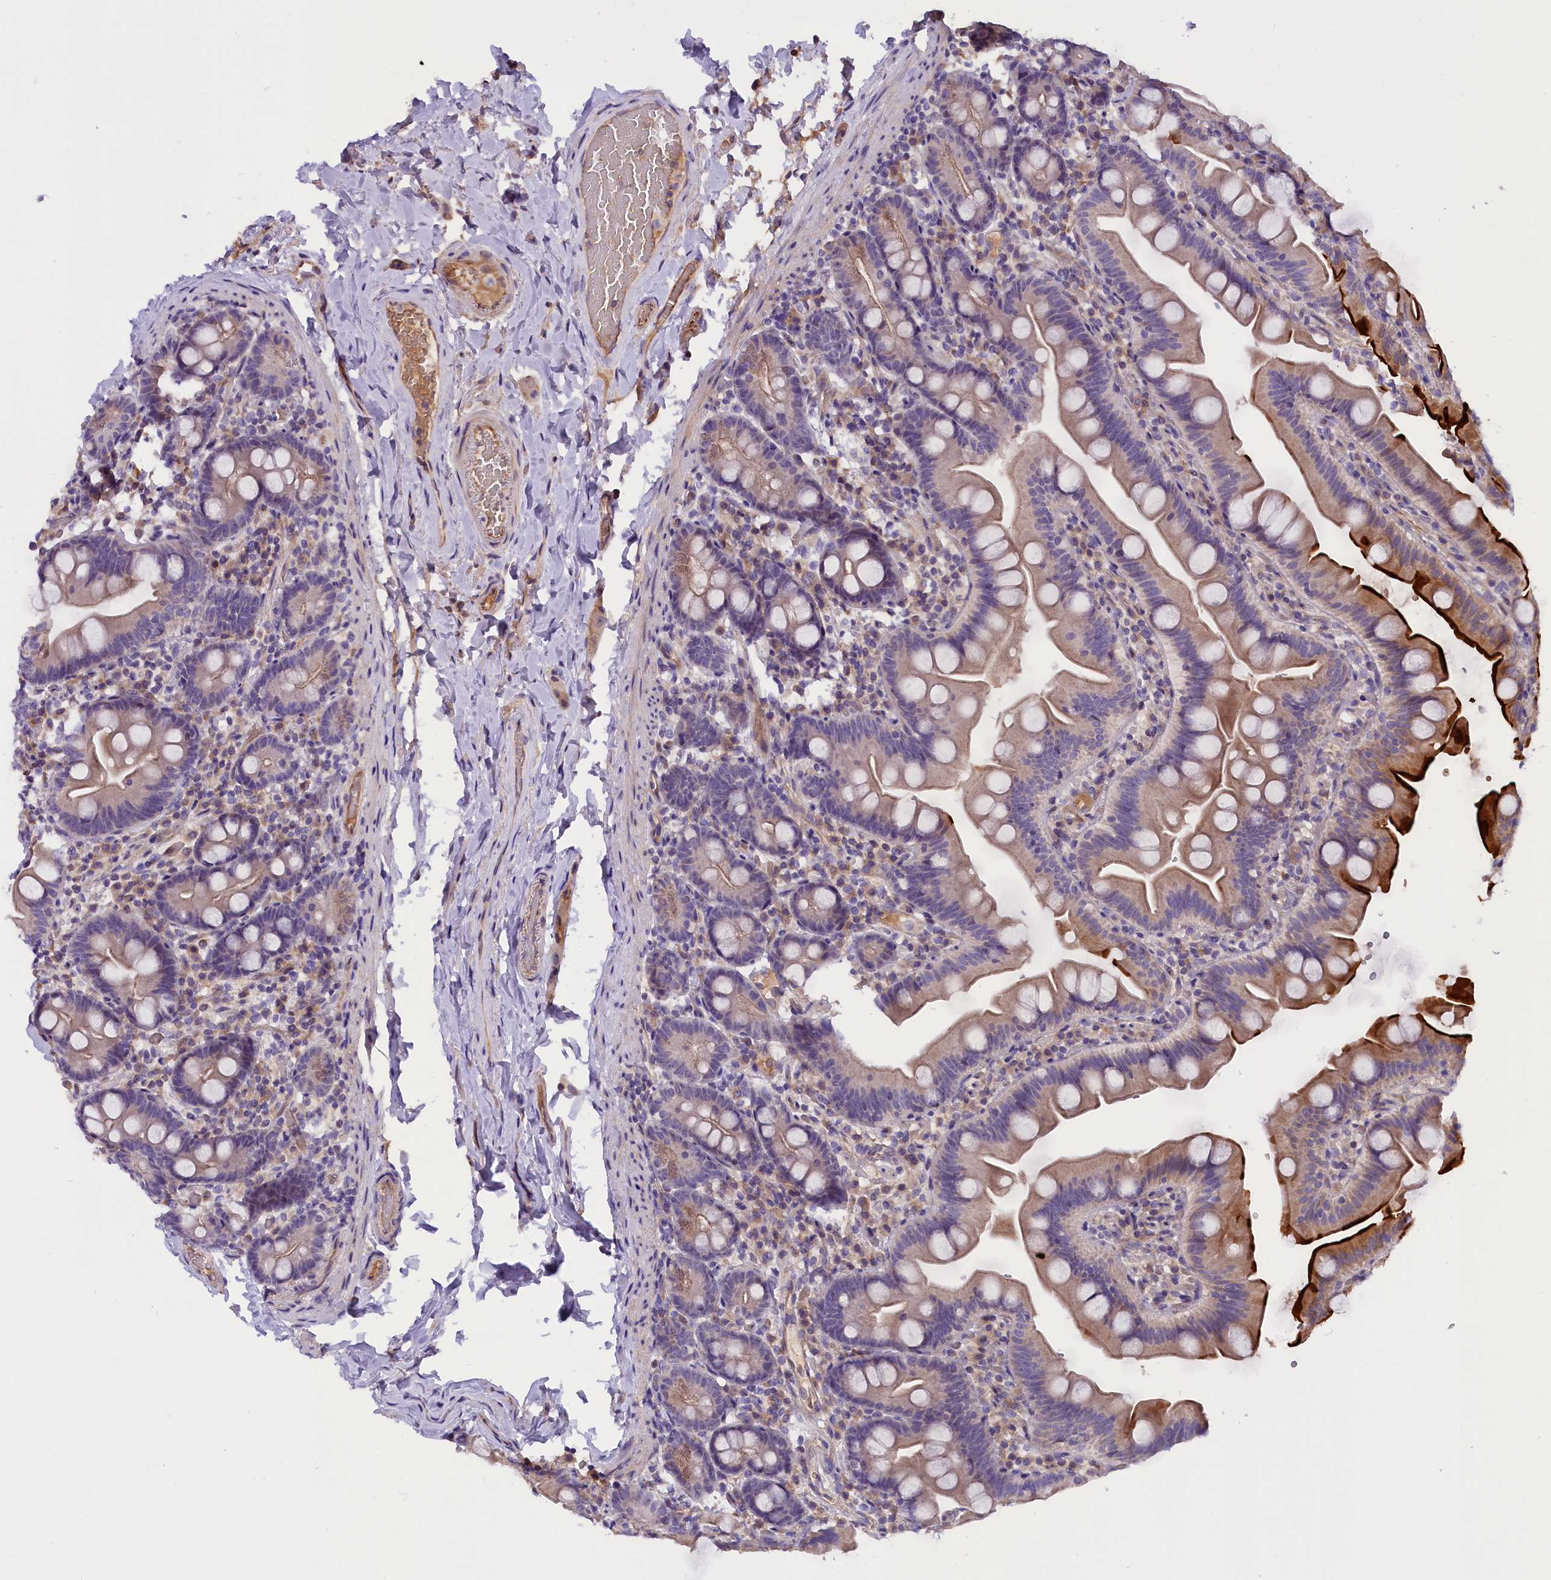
{"staining": {"intensity": "strong", "quantity": "<25%", "location": "cytoplasmic/membranous"}, "tissue": "small intestine", "cell_type": "Glandular cells", "image_type": "normal", "snomed": [{"axis": "morphology", "description": "Normal tissue, NOS"}, {"axis": "topography", "description": "Small intestine"}], "caption": "Small intestine was stained to show a protein in brown. There is medium levels of strong cytoplasmic/membranous positivity in about <25% of glandular cells. (DAB = brown stain, brightfield microscopy at high magnification).", "gene": "CCDC32", "patient": {"sex": "female", "age": 68}}